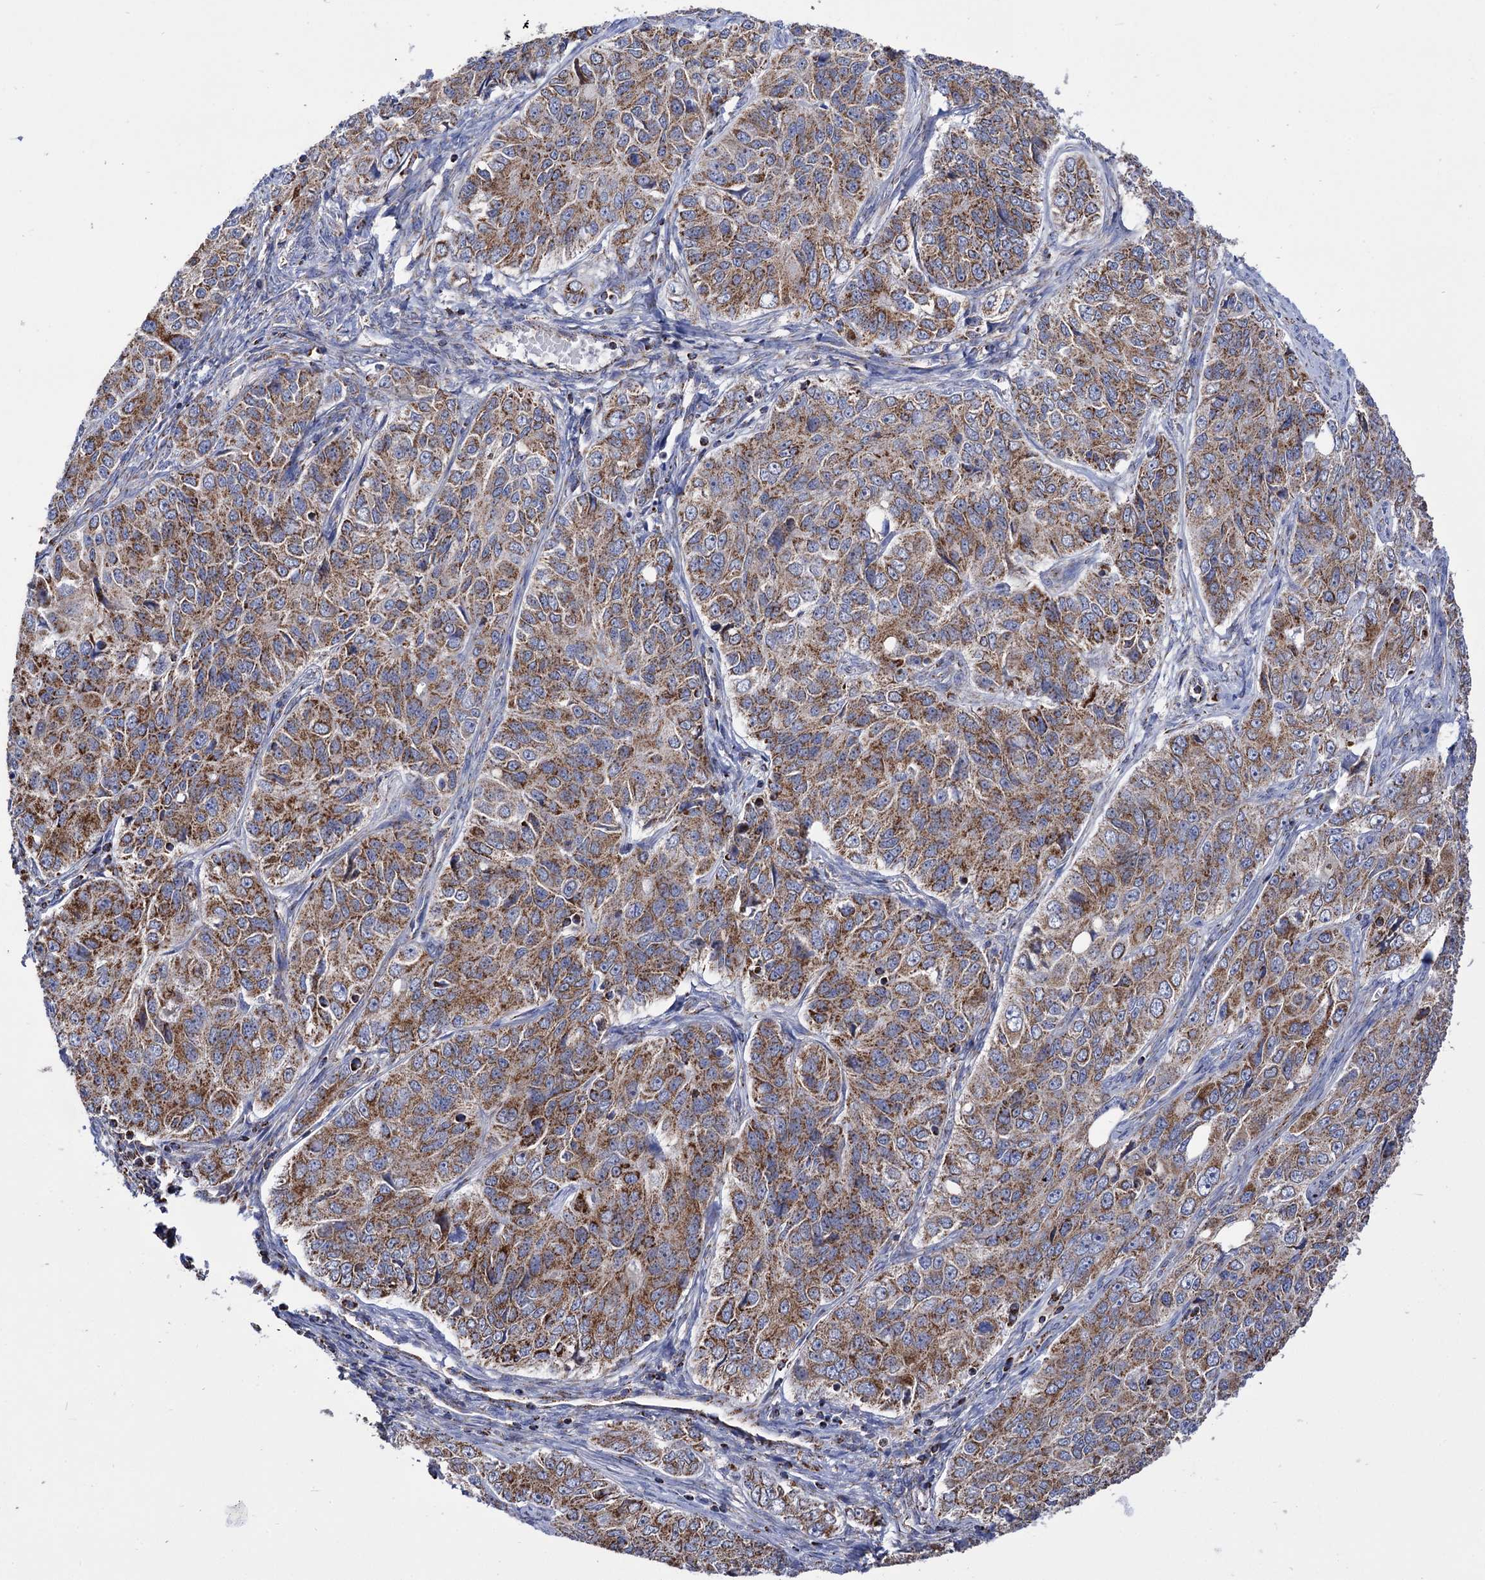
{"staining": {"intensity": "moderate", "quantity": ">75%", "location": "cytoplasmic/membranous"}, "tissue": "ovarian cancer", "cell_type": "Tumor cells", "image_type": "cancer", "snomed": [{"axis": "morphology", "description": "Carcinoma, endometroid"}, {"axis": "topography", "description": "Ovary"}], "caption": "Human endometroid carcinoma (ovarian) stained with a protein marker displays moderate staining in tumor cells.", "gene": "ABHD10", "patient": {"sex": "female", "age": 51}}